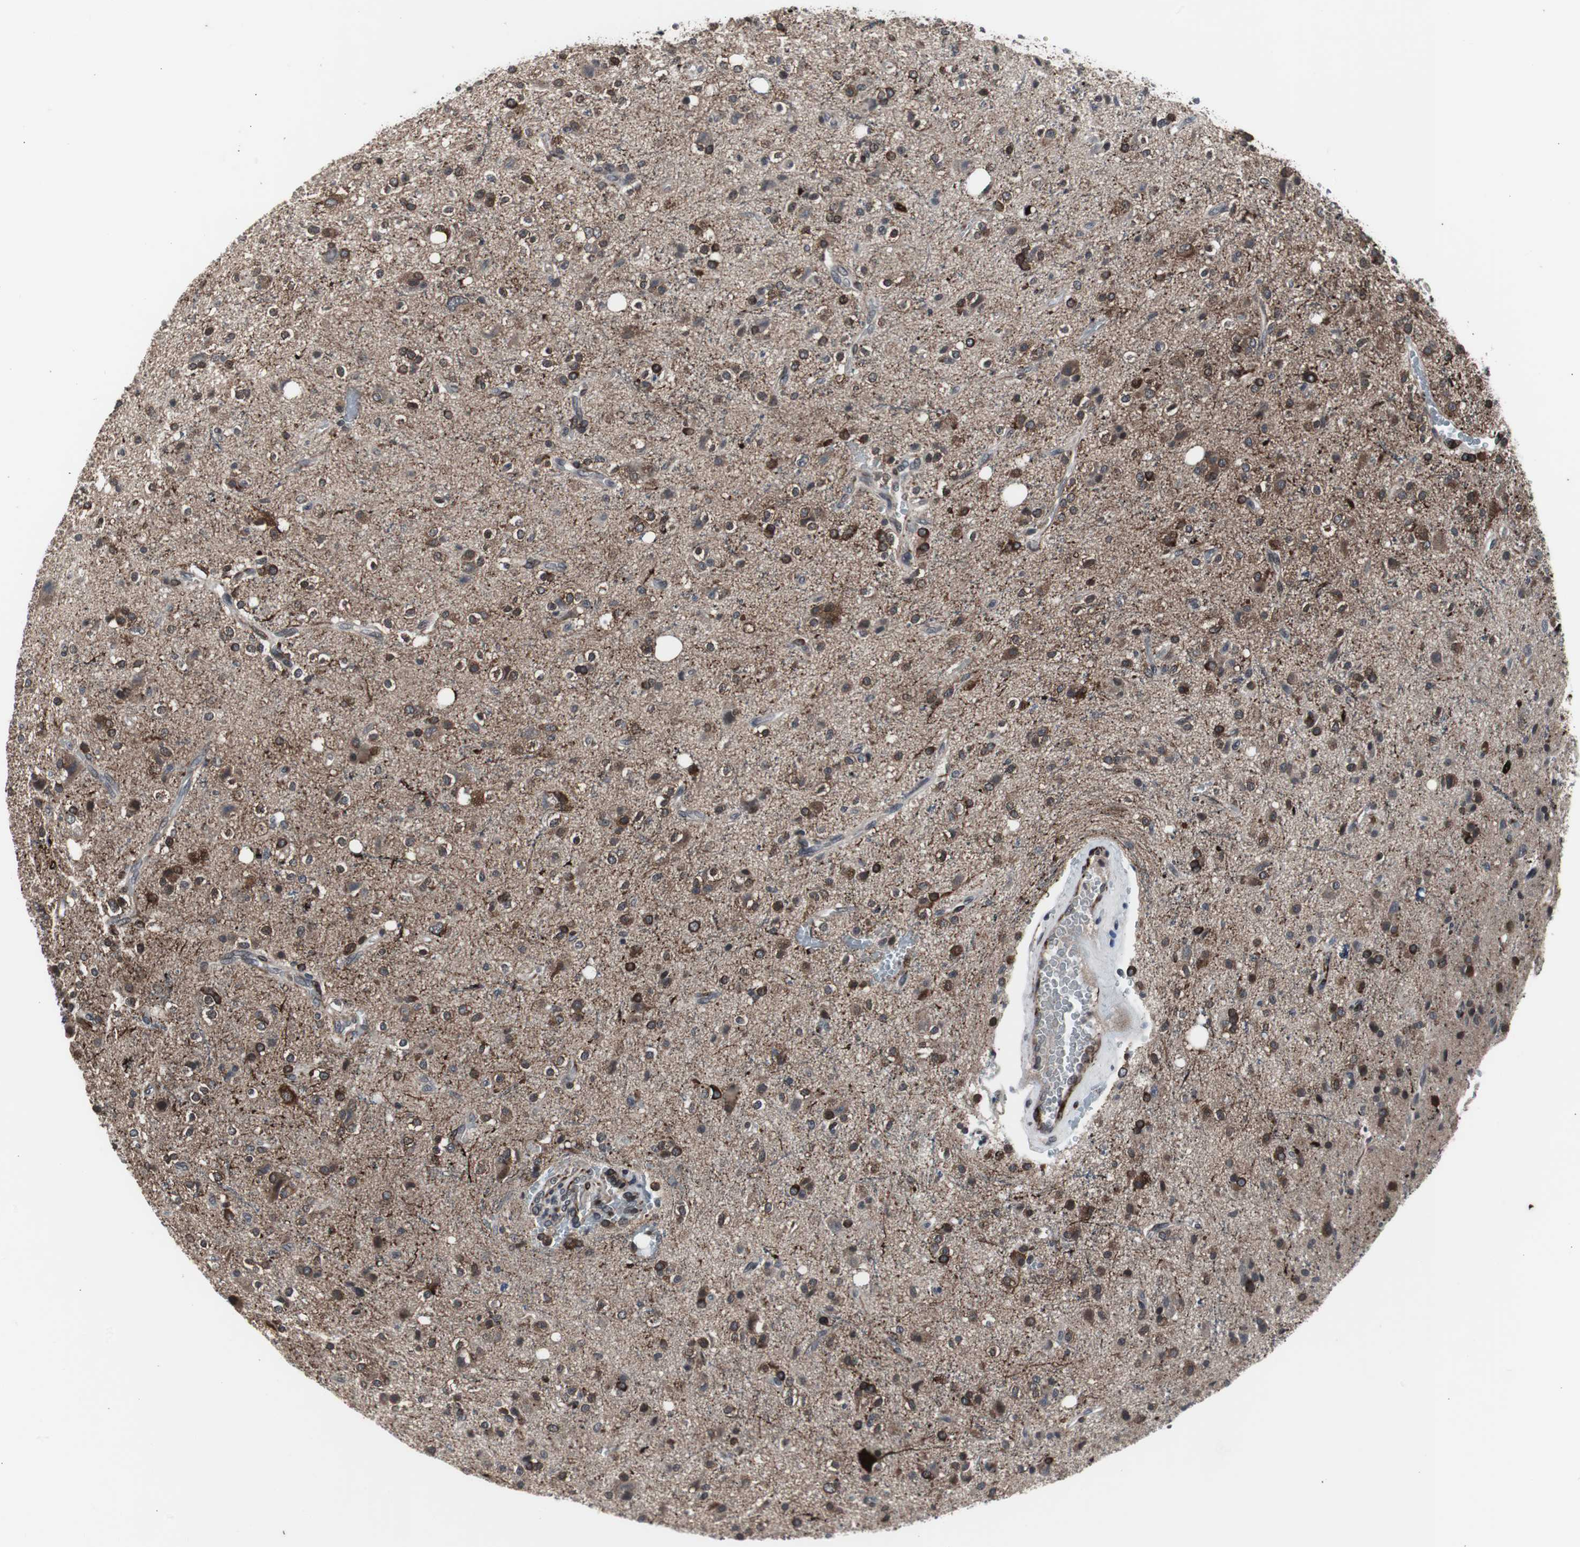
{"staining": {"intensity": "strong", "quantity": ">75%", "location": "cytoplasmic/membranous"}, "tissue": "glioma", "cell_type": "Tumor cells", "image_type": "cancer", "snomed": [{"axis": "morphology", "description": "Glioma, malignant, High grade"}, {"axis": "topography", "description": "Brain"}], "caption": "The photomicrograph shows staining of malignant glioma (high-grade), revealing strong cytoplasmic/membranous protein expression (brown color) within tumor cells.", "gene": "CRADD", "patient": {"sex": "male", "age": 47}}